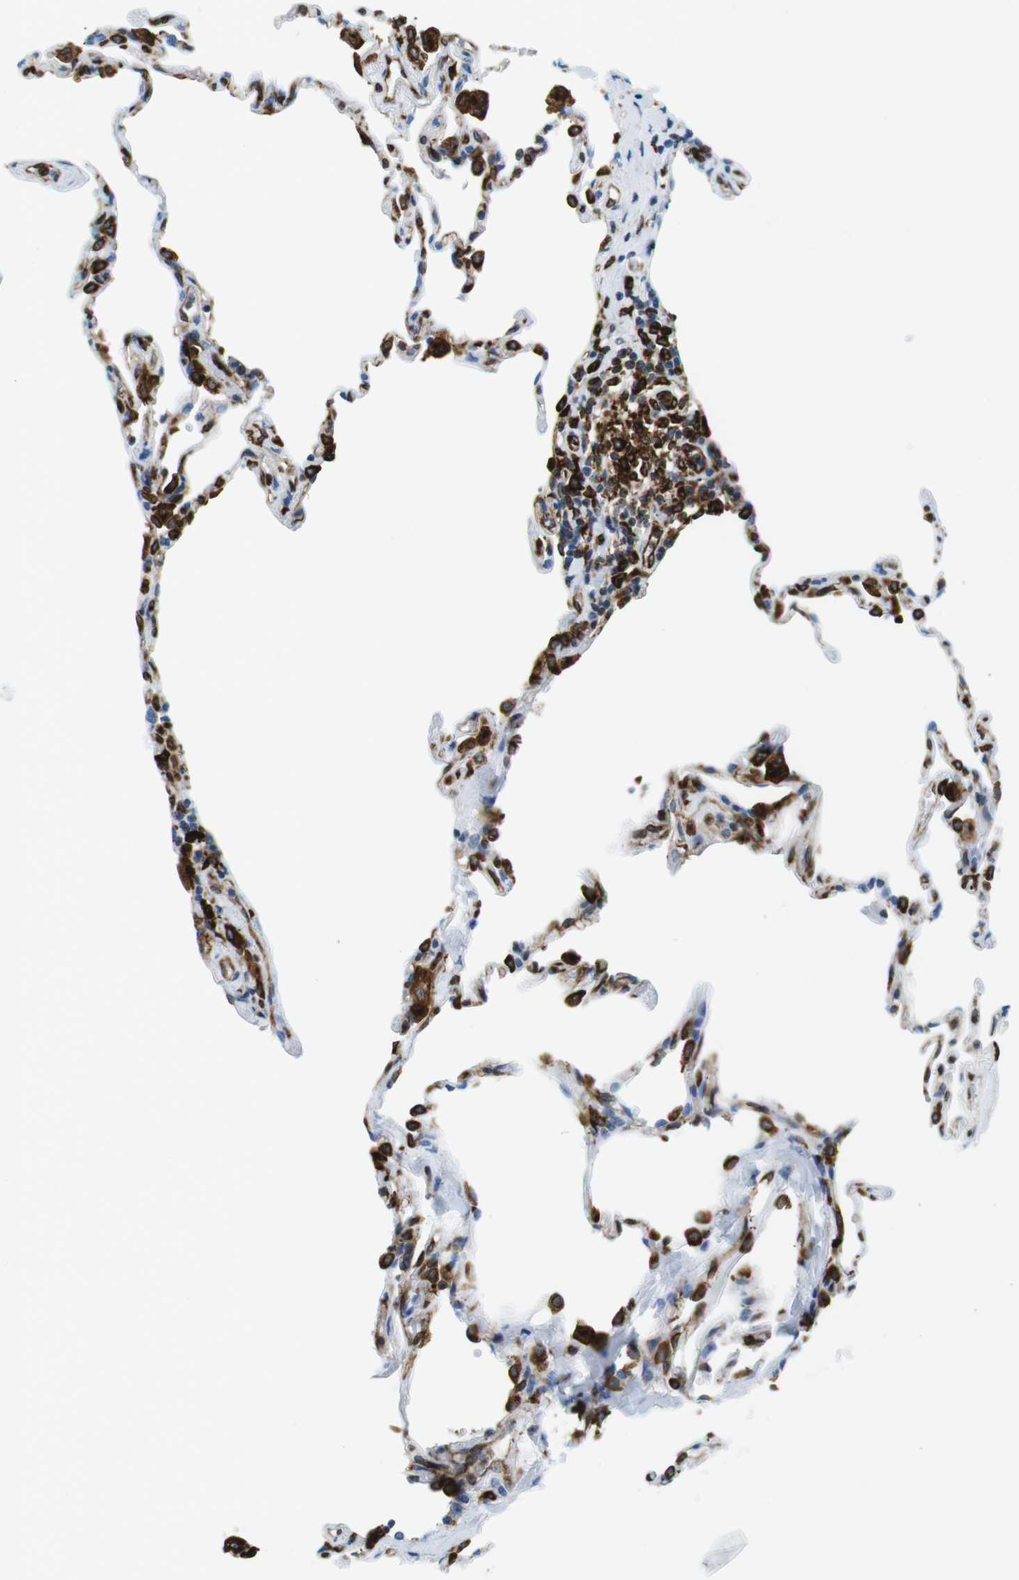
{"staining": {"intensity": "strong", "quantity": "25%-75%", "location": "cytoplasmic/membranous"}, "tissue": "lung", "cell_type": "Alveolar cells", "image_type": "normal", "snomed": [{"axis": "morphology", "description": "Normal tissue, NOS"}, {"axis": "topography", "description": "Lung"}], "caption": "This is a photomicrograph of immunohistochemistry (IHC) staining of normal lung, which shows strong staining in the cytoplasmic/membranous of alveolar cells.", "gene": "CIITA", "patient": {"sex": "male", "age": 59}}